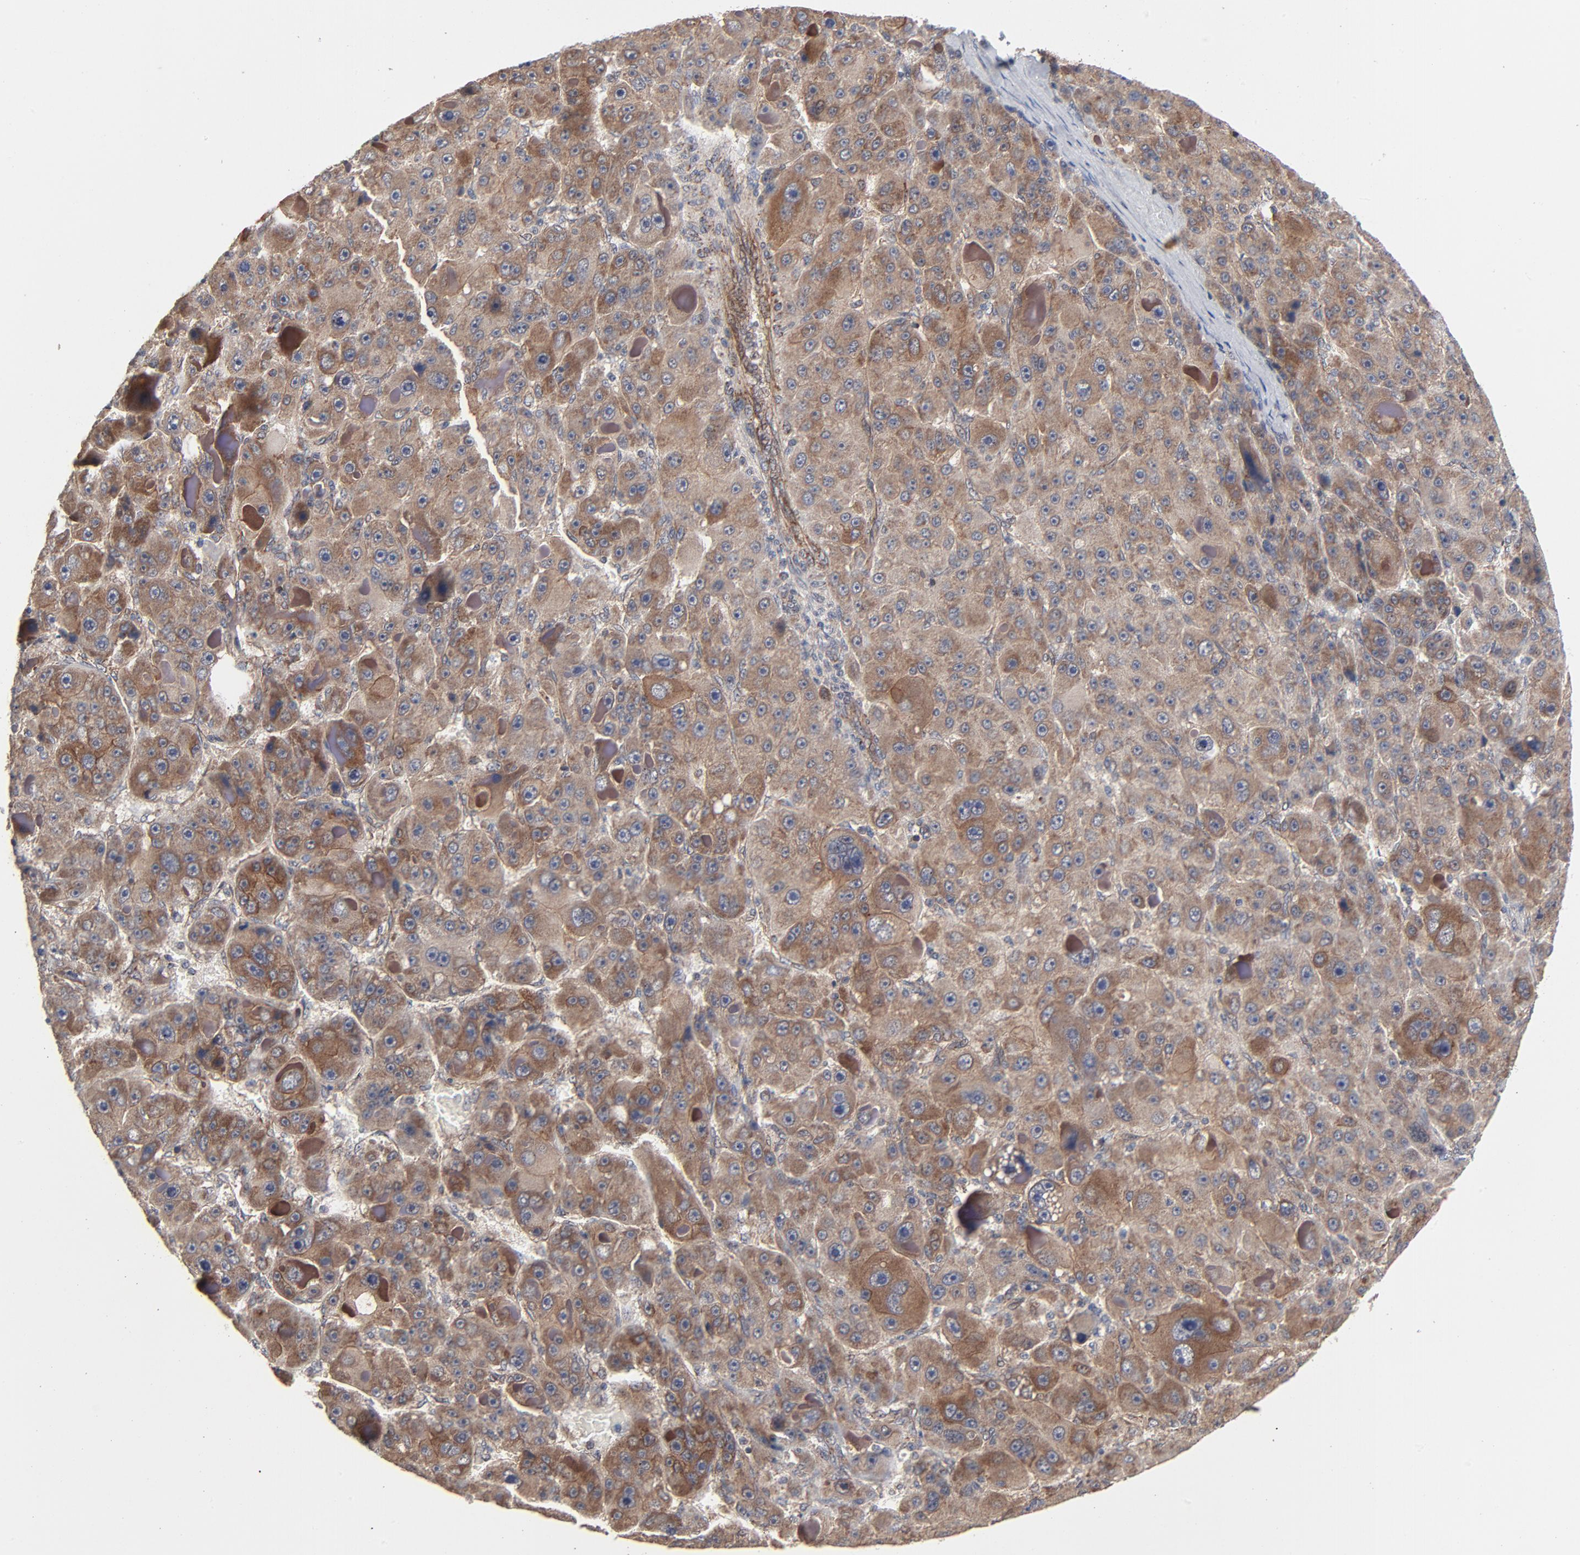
{"staining": {"intensity": "moderate", "quantity": ">75%", "location": "cytoplasmic/membranous"}, "tissue": "liver cancer", "cell_type": "Tumor cells", "image_type": "cancer", "snomed": [{"axis": "morphology", "description": "Carcinoma, Hepatocellular, NOS"}, {"axis": "topography", "description": "Liver"}], "caption": "A high-resolution histopathology image shows IHC staining of liver cancer (hepatocellular carcinoma), which demonstrates moderate cytoplasmic/membranous positivity in approximately >75% of tumor cells.", "gene": "ABLIM3", "patient": {"sex": "male", "age": 76}}